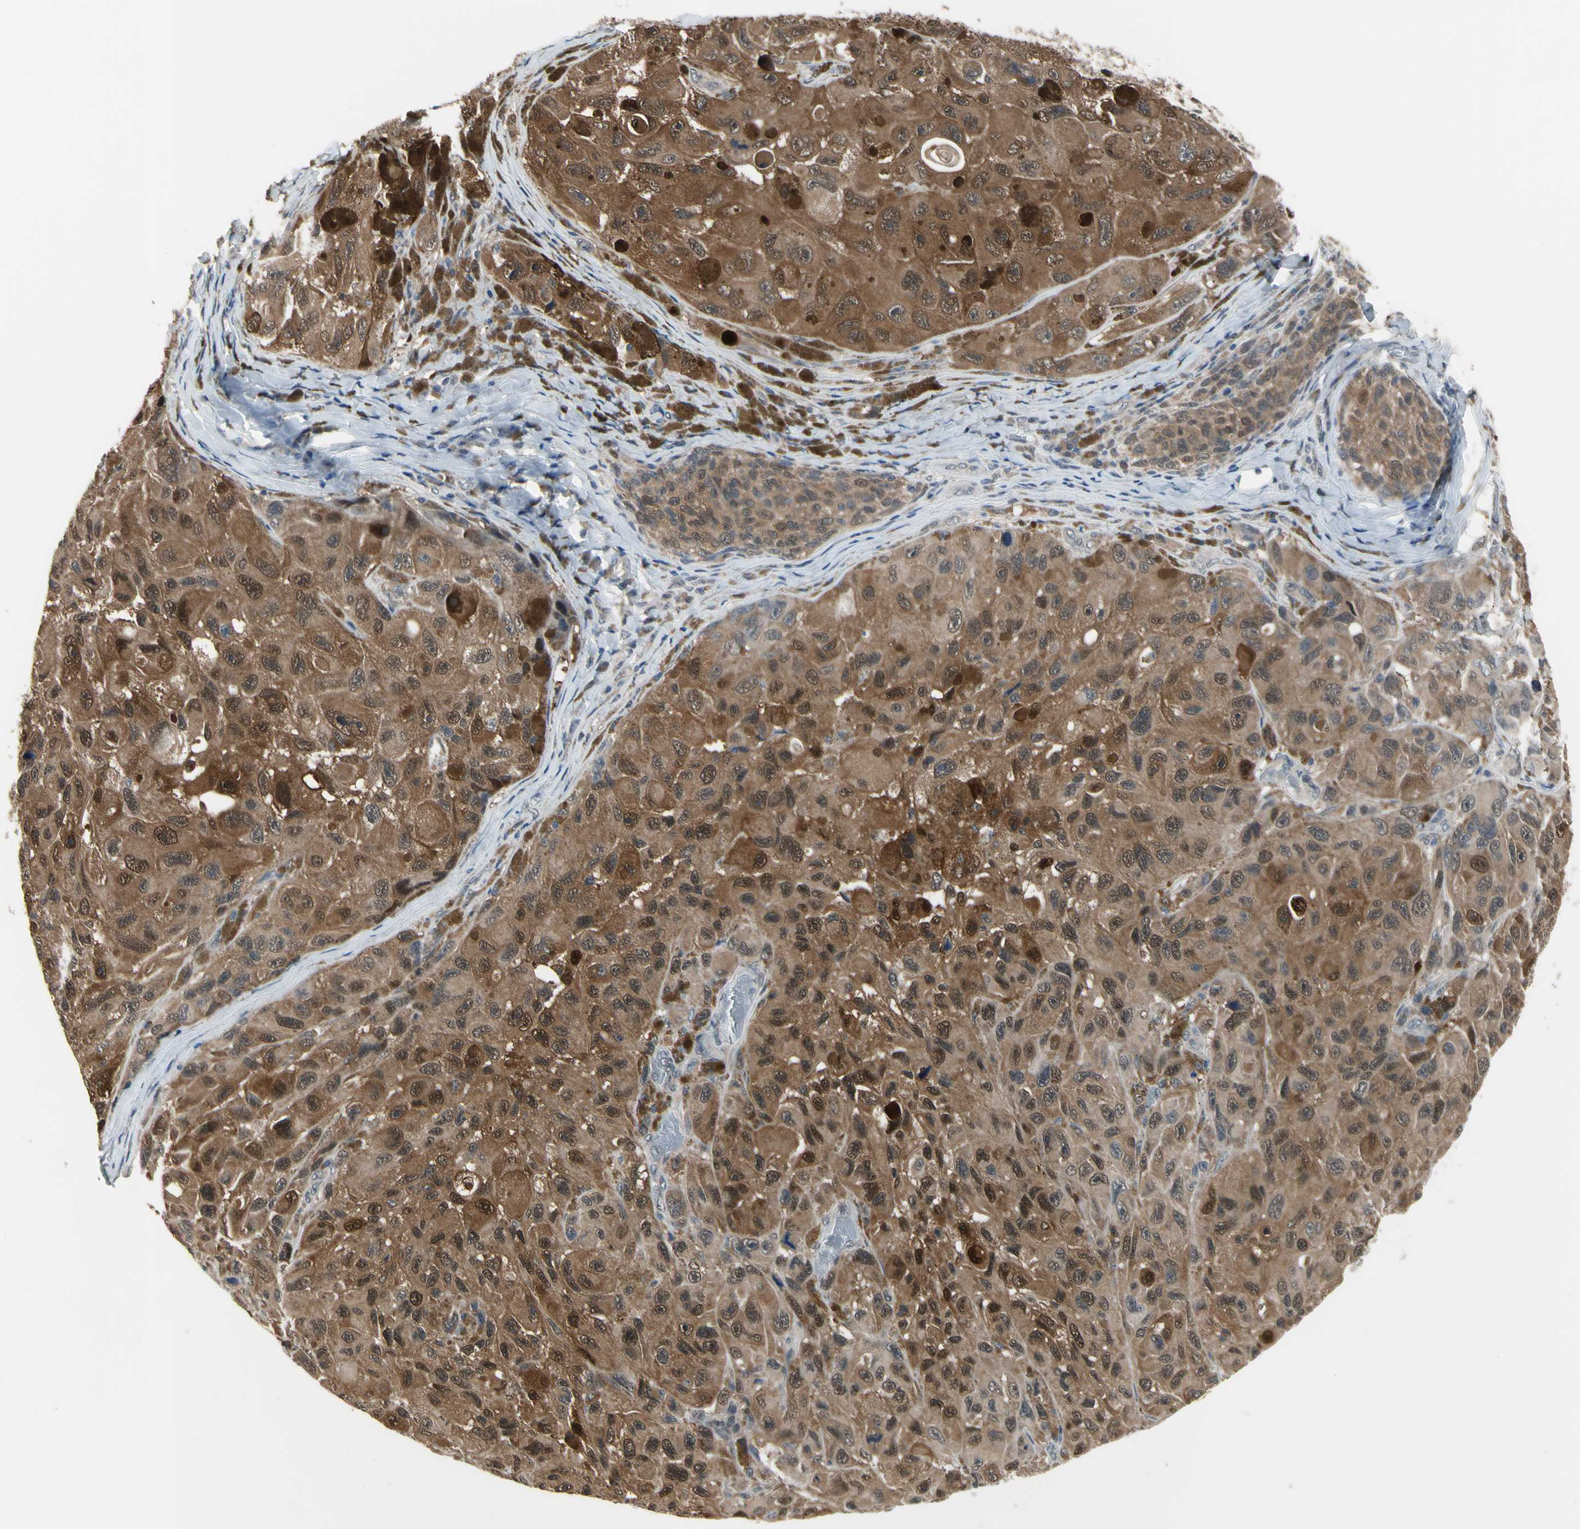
{"staining": {"intensity": "moderate", "quantity": ">75%", "location": "cytoplasmic/membranous,nuclear"}, "tissue": "melanoma", "cell_type": "Tumor cells", "image_type": "cancer", "snomed": [{"axis": "morphology", "description": "Malignant melanoma, NOS"}, {"axis": "topography", "description": "Skin"}], "caption": "This image demonstrates melanoma stained with immunohistochemistry to label a protein in brown. The cytoplasmic/membranous and nuclear of tumor cells show moderate positivity for the protein. Nuclei are counter-stained blue.", "gene": "HSPA4", "patient": {"sex": "female", "age": 73}}